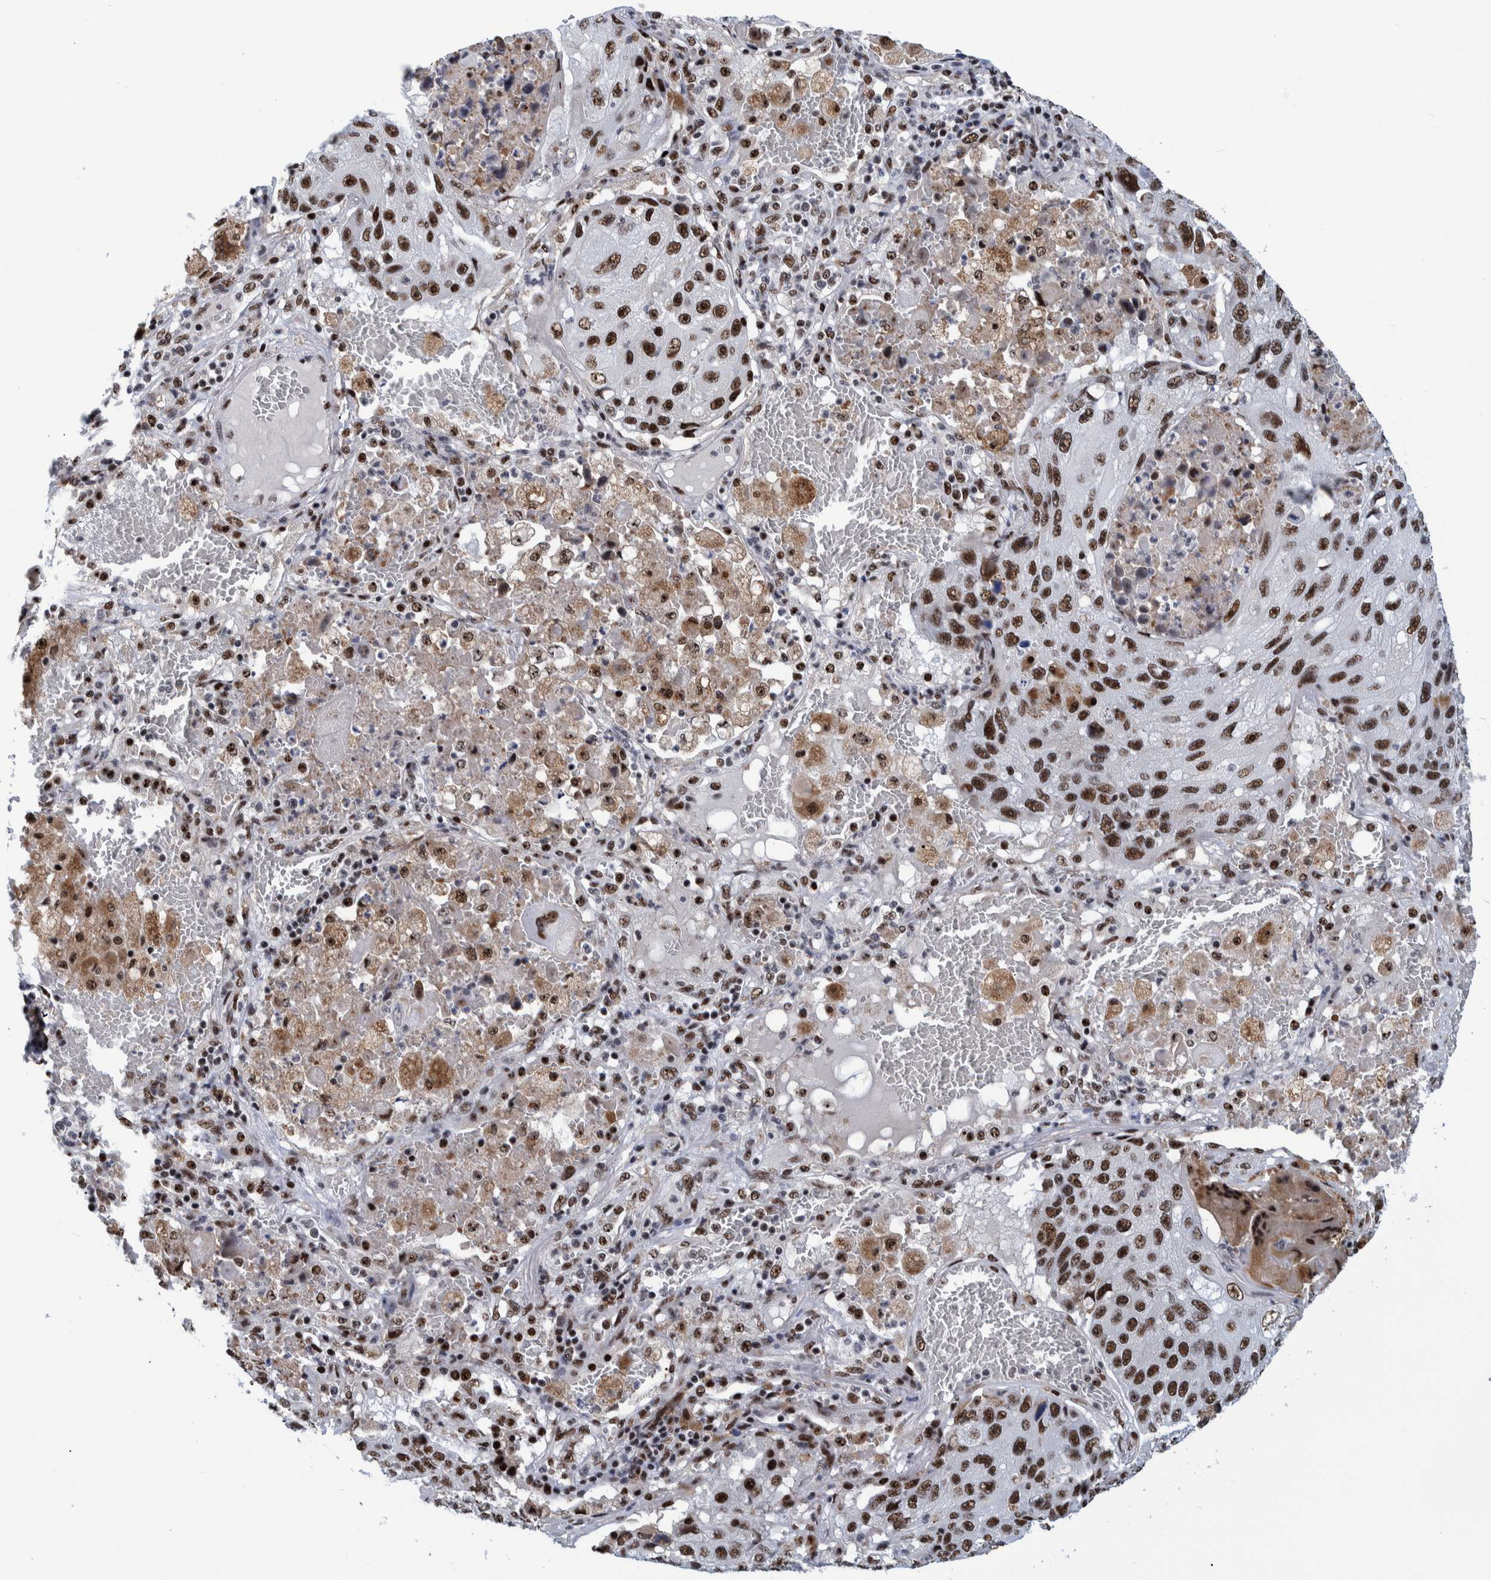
{"staining": {"intensity": "strong", "quantity": ">75%", "location": "nuclear"}, "tissue": "lung cancer", "cell_type": "Tumor cells", "image_type": "cancer", "snomed": [{"axis": "morphology", "description": "Squamous cell carcinoma, NOS"}, {"axis": "topography", "description": "Lung"}], "caption": "Immunohistochemical staining of lung cancer exhibits high levels of strong nuclear expression in approximately >75% of tumor cells.", "gene": "EFTUD2", "patient": {"sex": "male", "age": 61}}